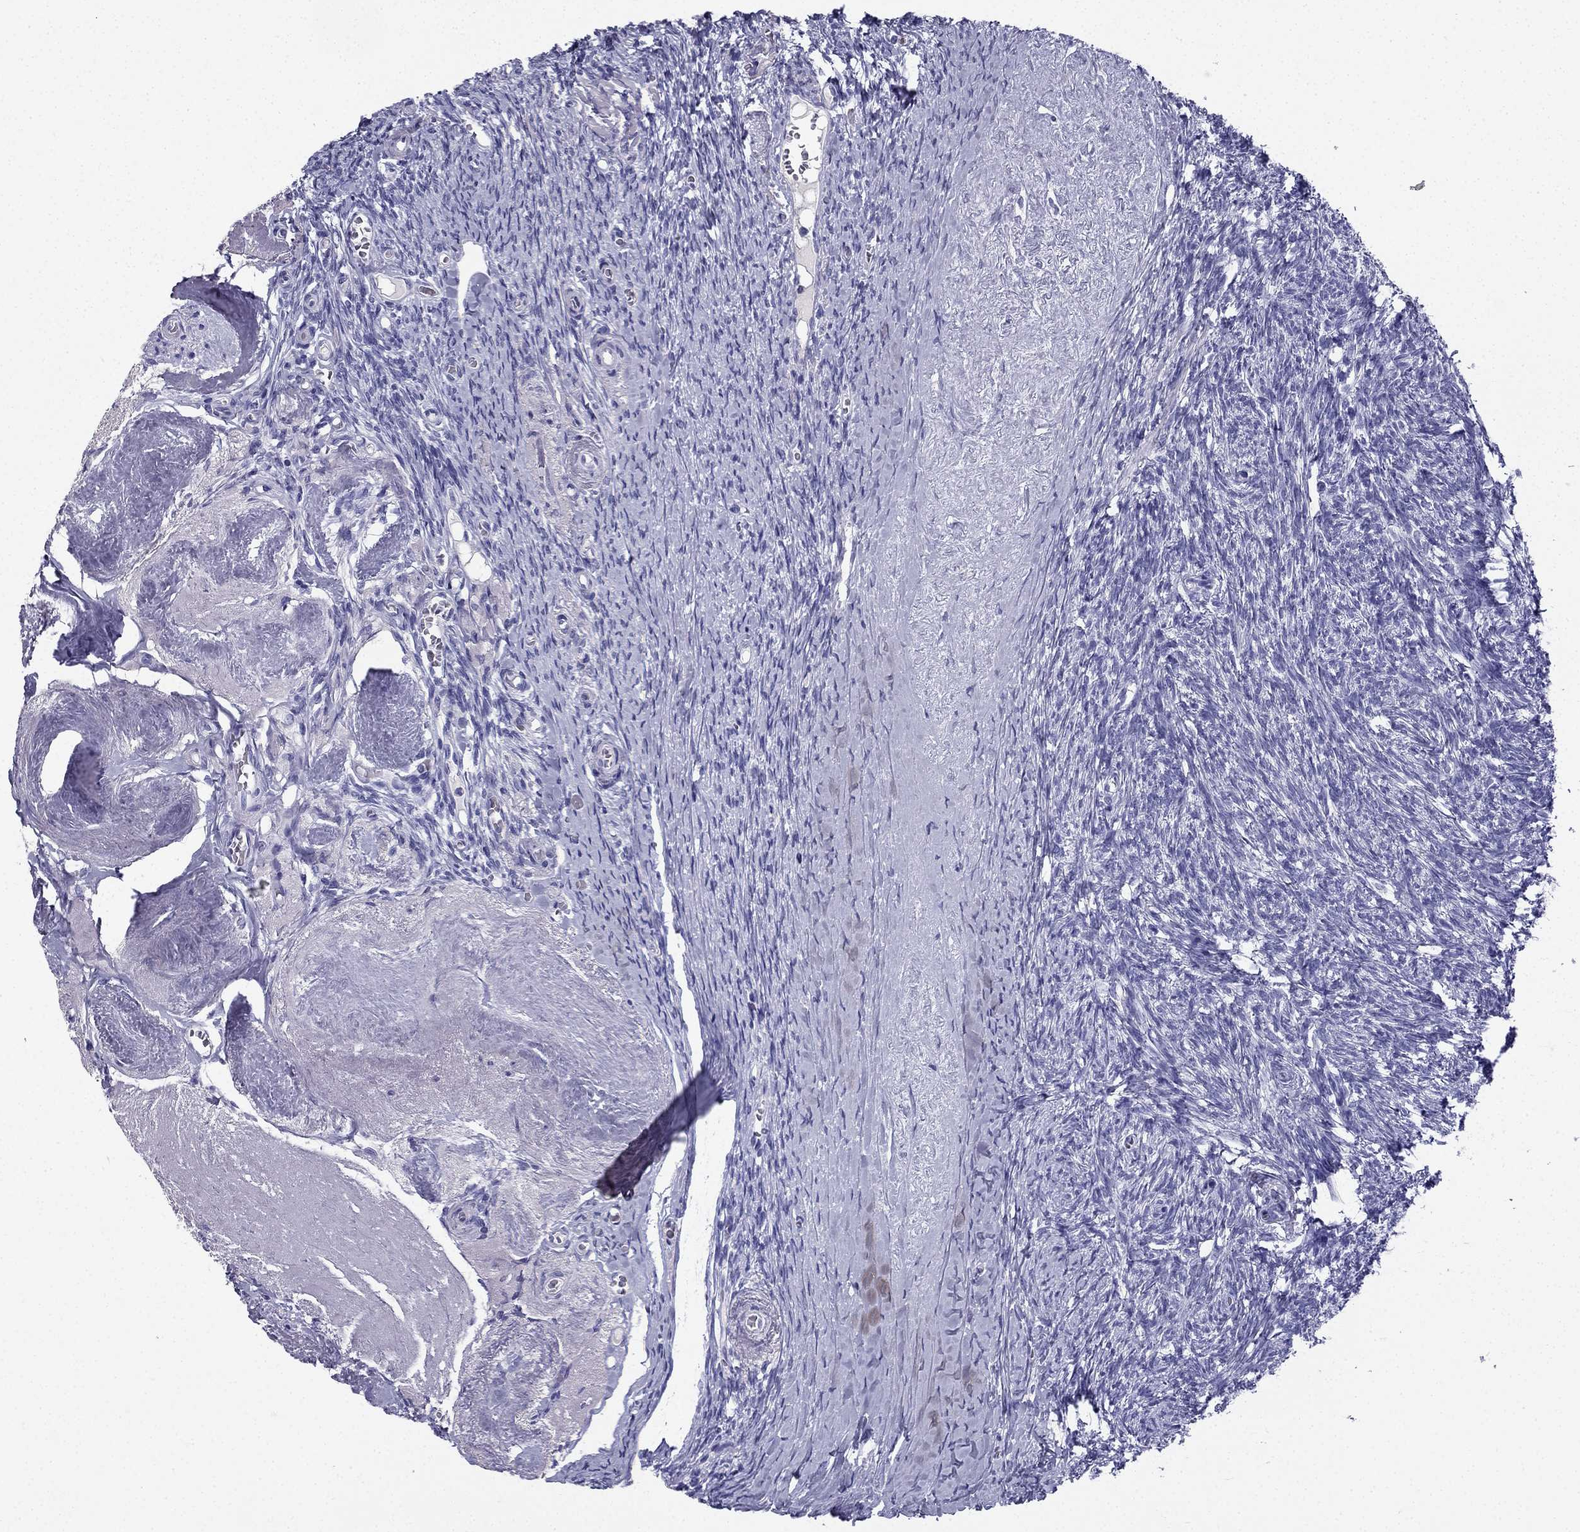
{"staining": {"intensity": "negative", "quantity": "none", "location": "none"}, "tissue": "ovary", "cell_type": "Follicle cells", "image_type": "normal", "snomed": [{"axis": "morphology", "description": "Normal tissue, NOS"}, {"axis": "topography", "description": "Ovary"}], "caption": "This is a micrograph of immunohistochemistry (IHC) staining of benign ovary, which shows no positivity in follicle cells.", "gene": "NPTX1", "patient": {"sex": "female", "age": 72}}